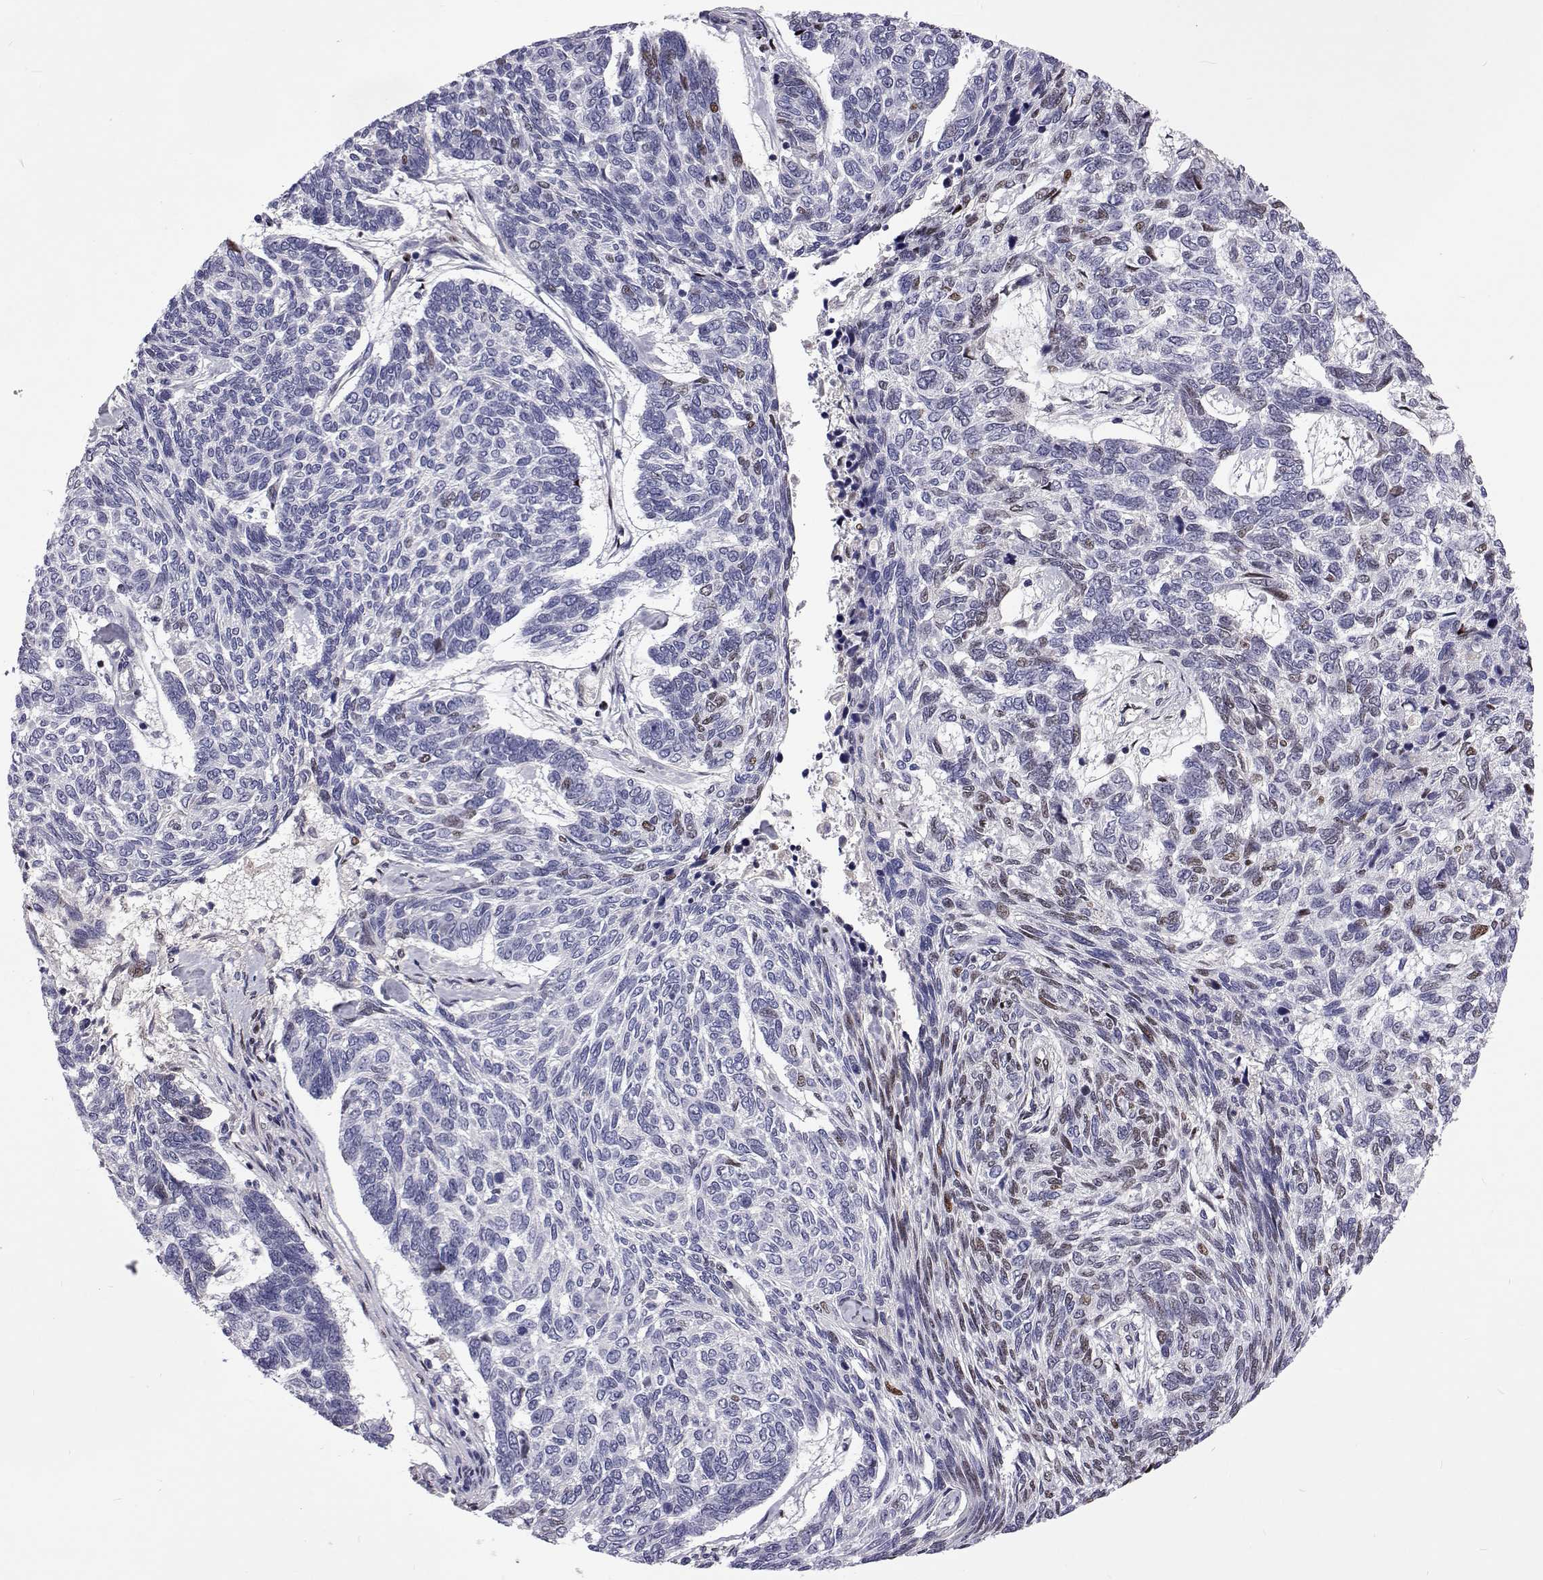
{"staining": {"intensity": "weak", "quantity": "<25%", "location": "nuclear"}, "tissue": "skin cancer", "cell_type": "Tumor cells", "image_type": "cancer", "snomed": [{"axis": "morphology", "description": "Basal cell carcinoma"}, {"axis": "topography", "description": "Skin"}], "caption": "This is an IHC histopathology image of skin cancer (basal cell carcinoma). There is no expression in tumor cells.", "gene": "TCF15", "patient": {"sex": "female", "age": 65}}